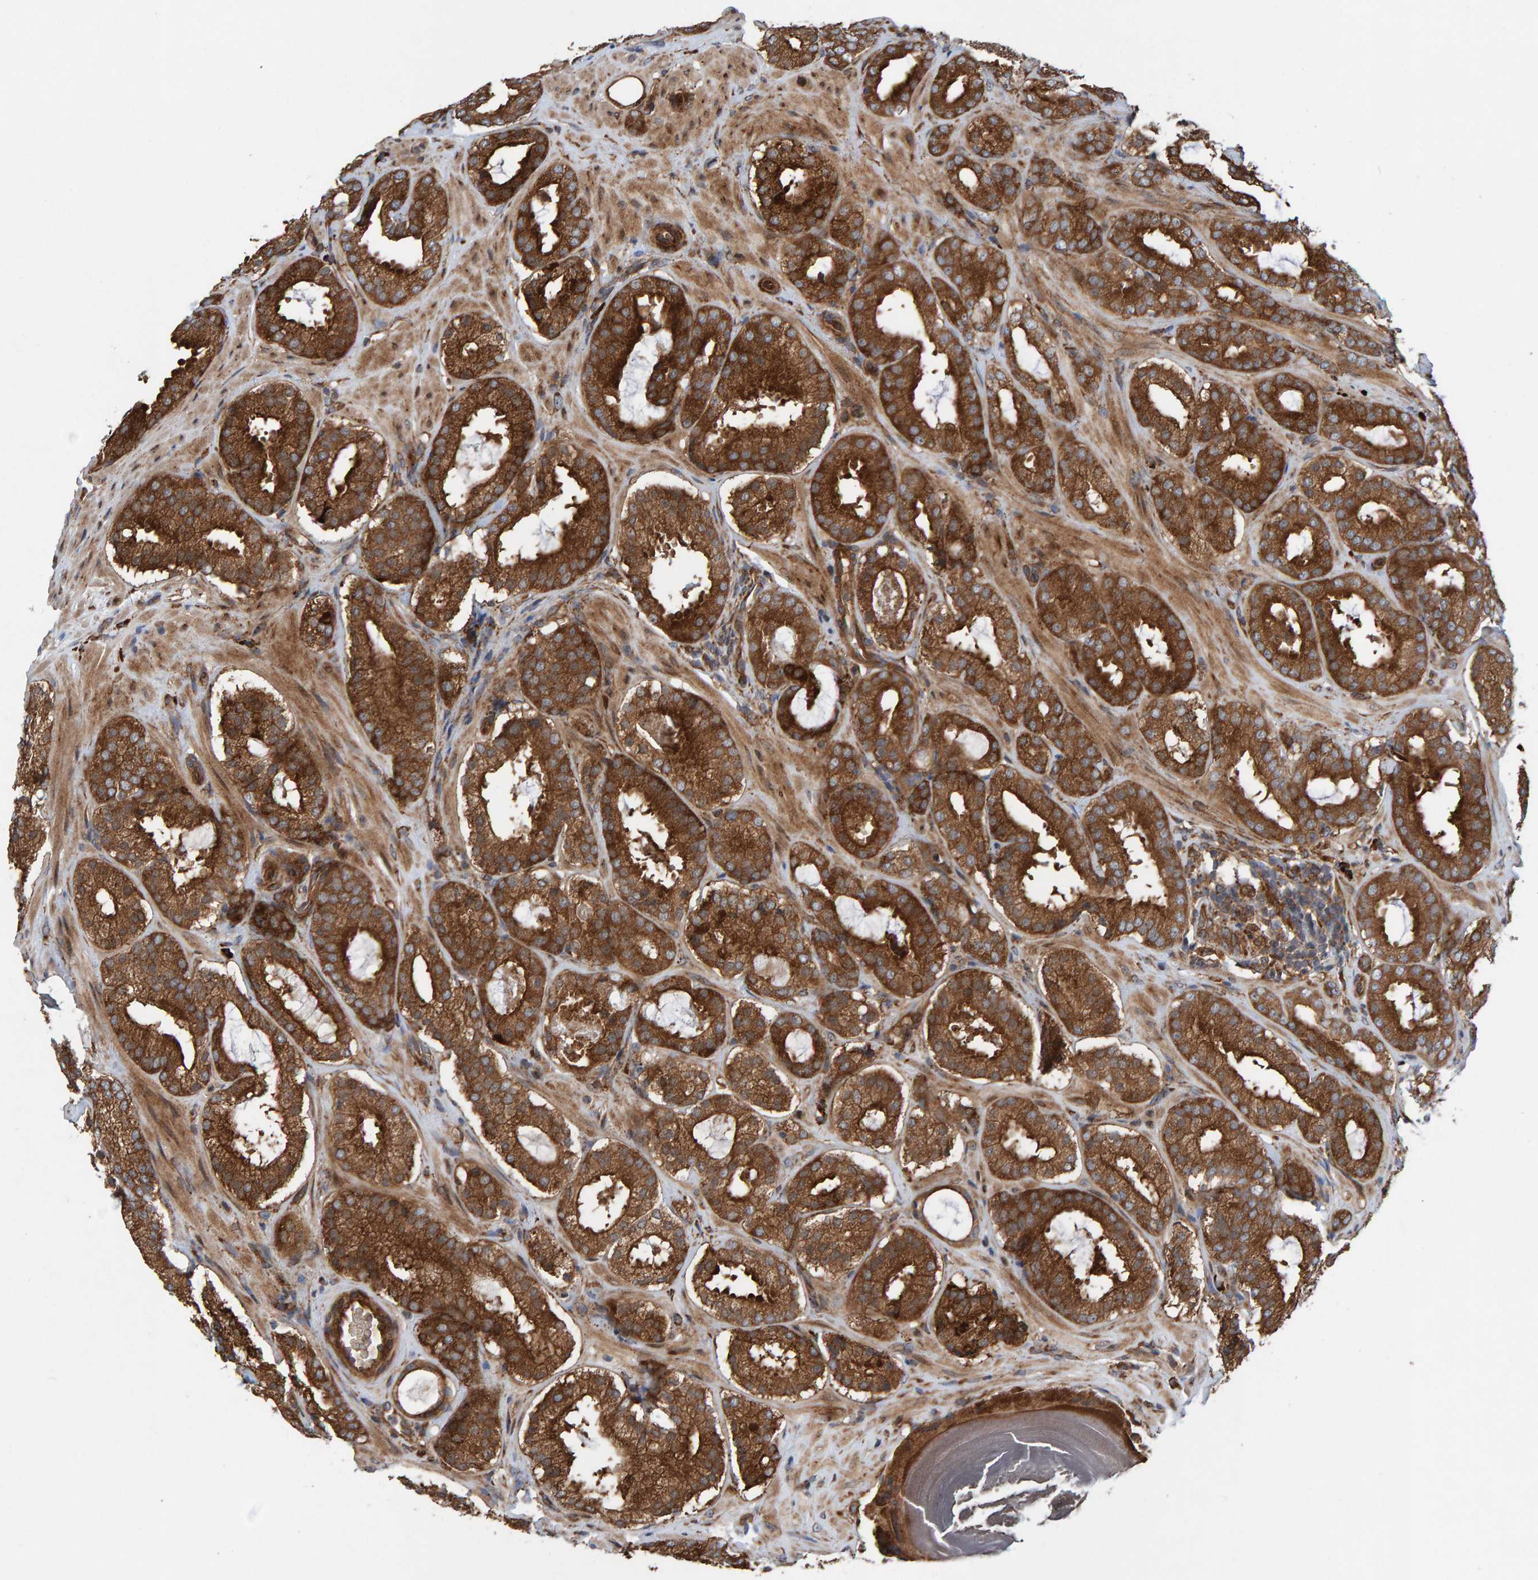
{"staining": {"intensity": "strong", "quantity": ">75%", "location": "cytoplasmic/membranous"}, "tissue": "prostate cancer", "cell_type": "Tumor cells", "image_type": "cancer", "snomed": [{"axis": "morphology", "description": "Adenocarcinoma, Low grade"}, {"axis": "topography", "description": "Prostate"}], "caption": "Prostate adenocarcinoma (low-grade) was stained to show a protein in brown. There is high levels of strong cytoplasmic/membranous expression in about >75% of tumor cells. (IHC, brightfield microscopy, high magnification).", "gene": "KIAA0753", "patient": {"sex": "male", "age": 69}}